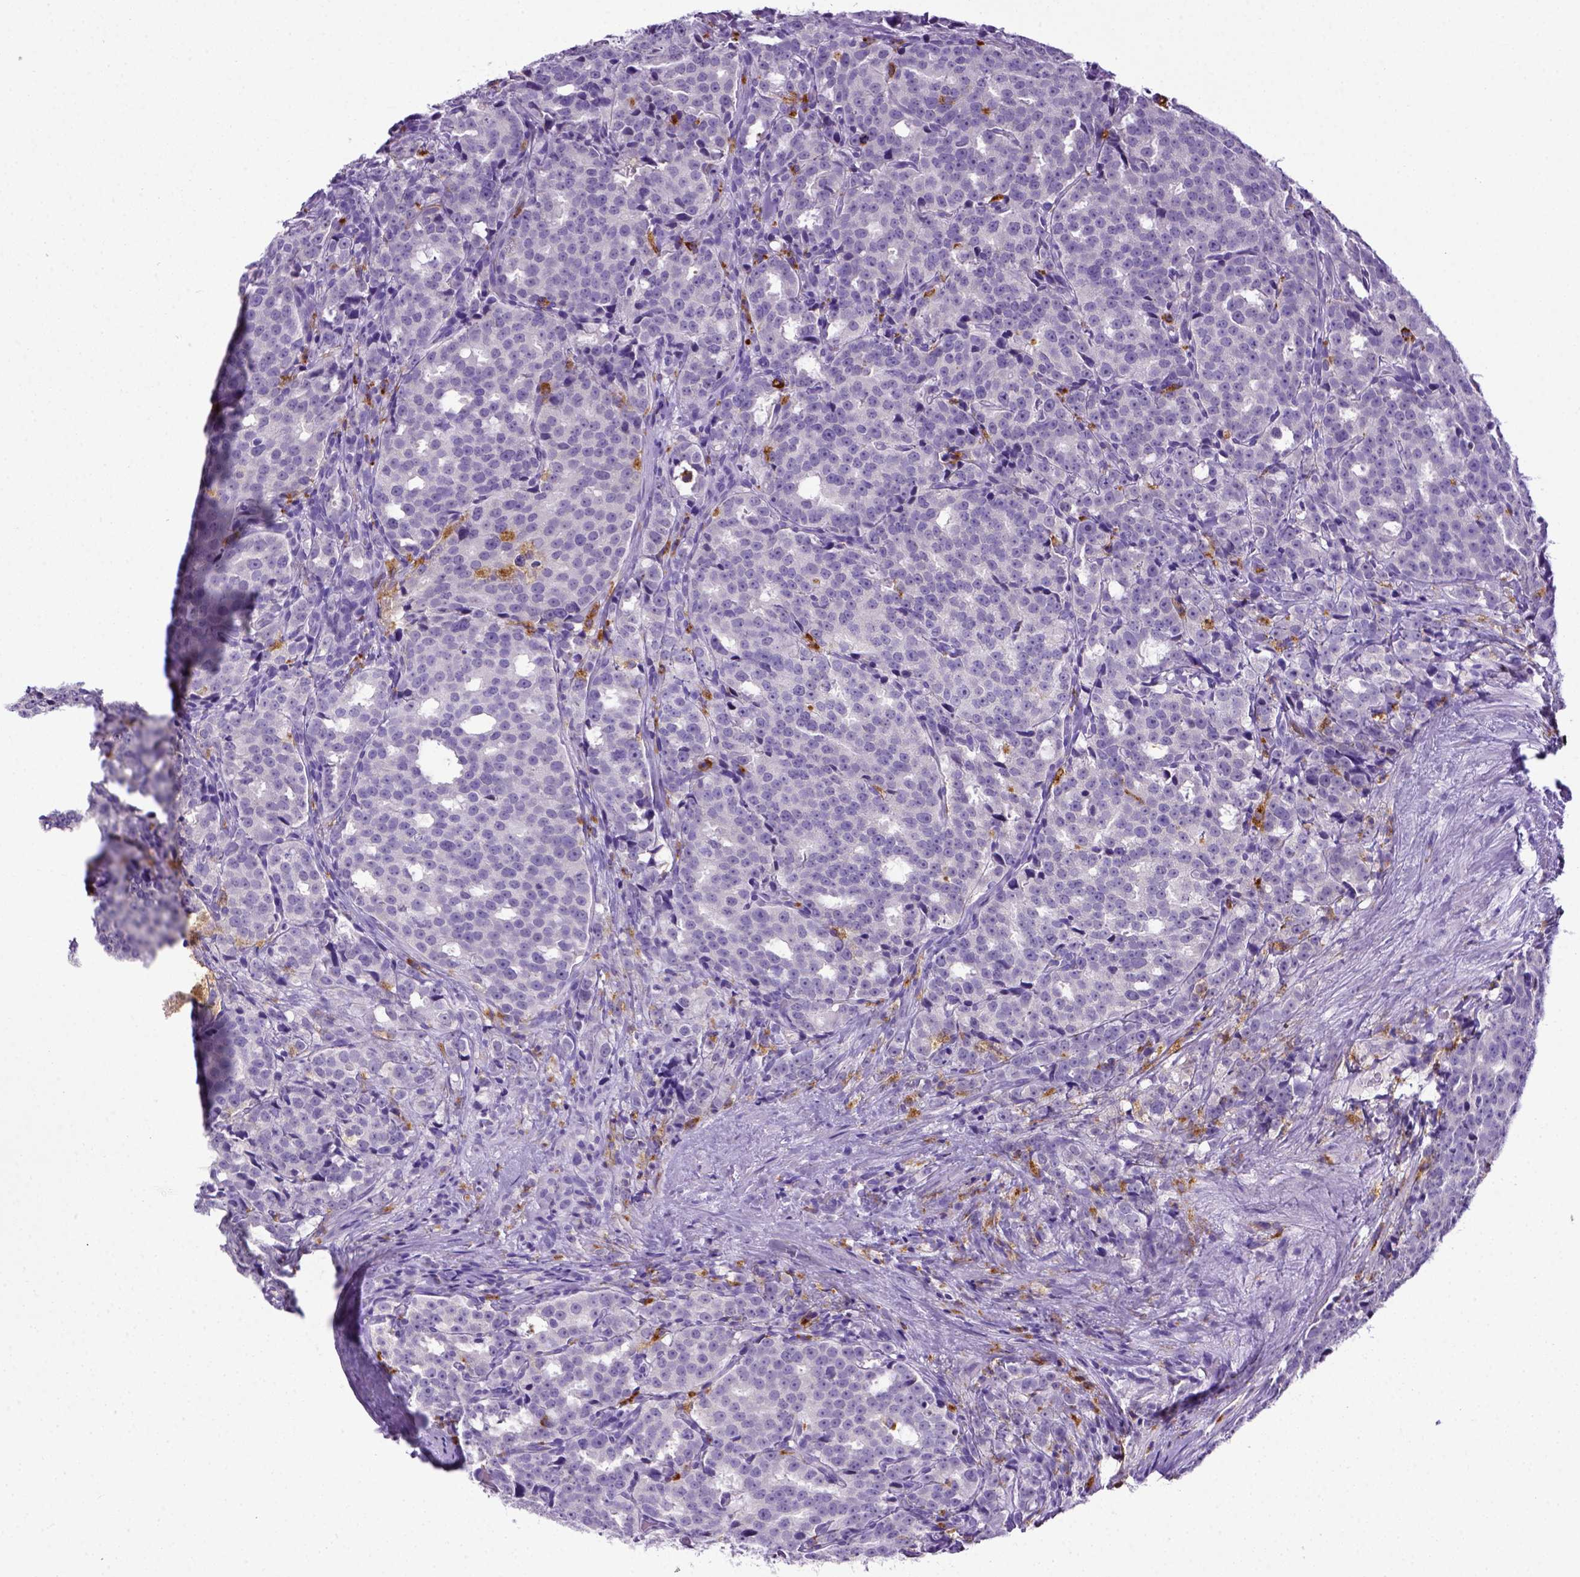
{"staining": {"intensity": "negative", "quantity": "none", "location": "none"}, "tissue": "prostate cancer", "cell_type": "Tumor cells", "image_type": "cancer", "snomed": [{"axis": "morphology", "description": "Adenocarcinoma, High grade"}, {"axis": "topography", "description": "Prostate"}], "caption": "Immunohistochemical staining of prostate cancer exhibits no significant expression in tumor cells.", "gene": "CD68", "patient": {"sex": "male", "age": 53}}